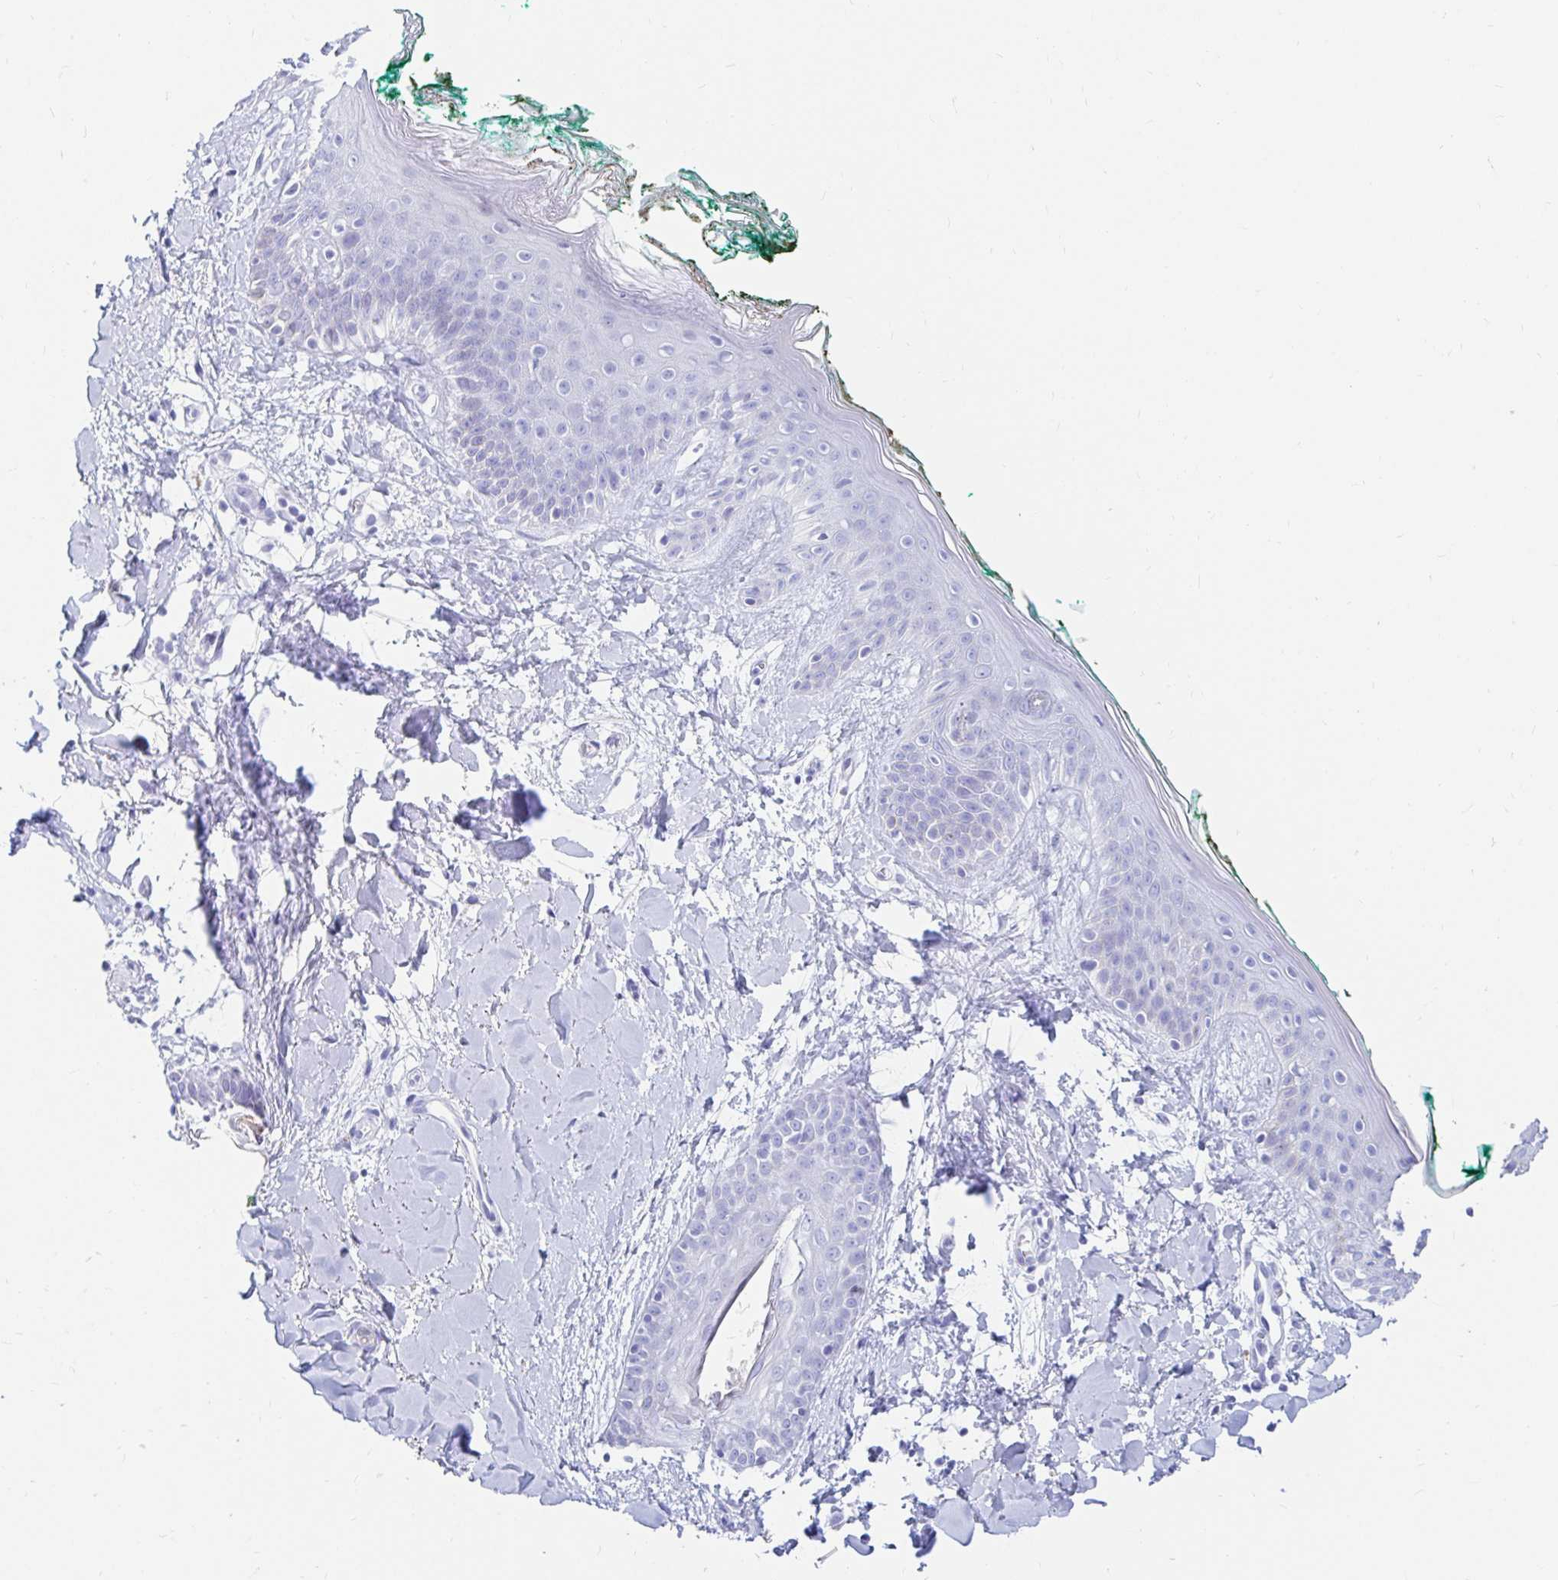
{"staining": {"intensity": "negative", "quantity": "none", "location": "none"}, "tissue": "skin", "cell_type": "Fibroblasts", "image_type": "normal", "snomed": [{"axis": "morphology", "description": "Normal tissue, NOS"}, {"axis": "topography", "description": "Skin"}], "caption": "This histopathology image is of benign skin stained with immunohistochemistry (IHC) to label a protein in brown with the nuclei are counter-stained blue. There is no positivity in fibroblasts.", "gene": "PPP1R1B", "patient": {"sex": "female", "age": 34}}